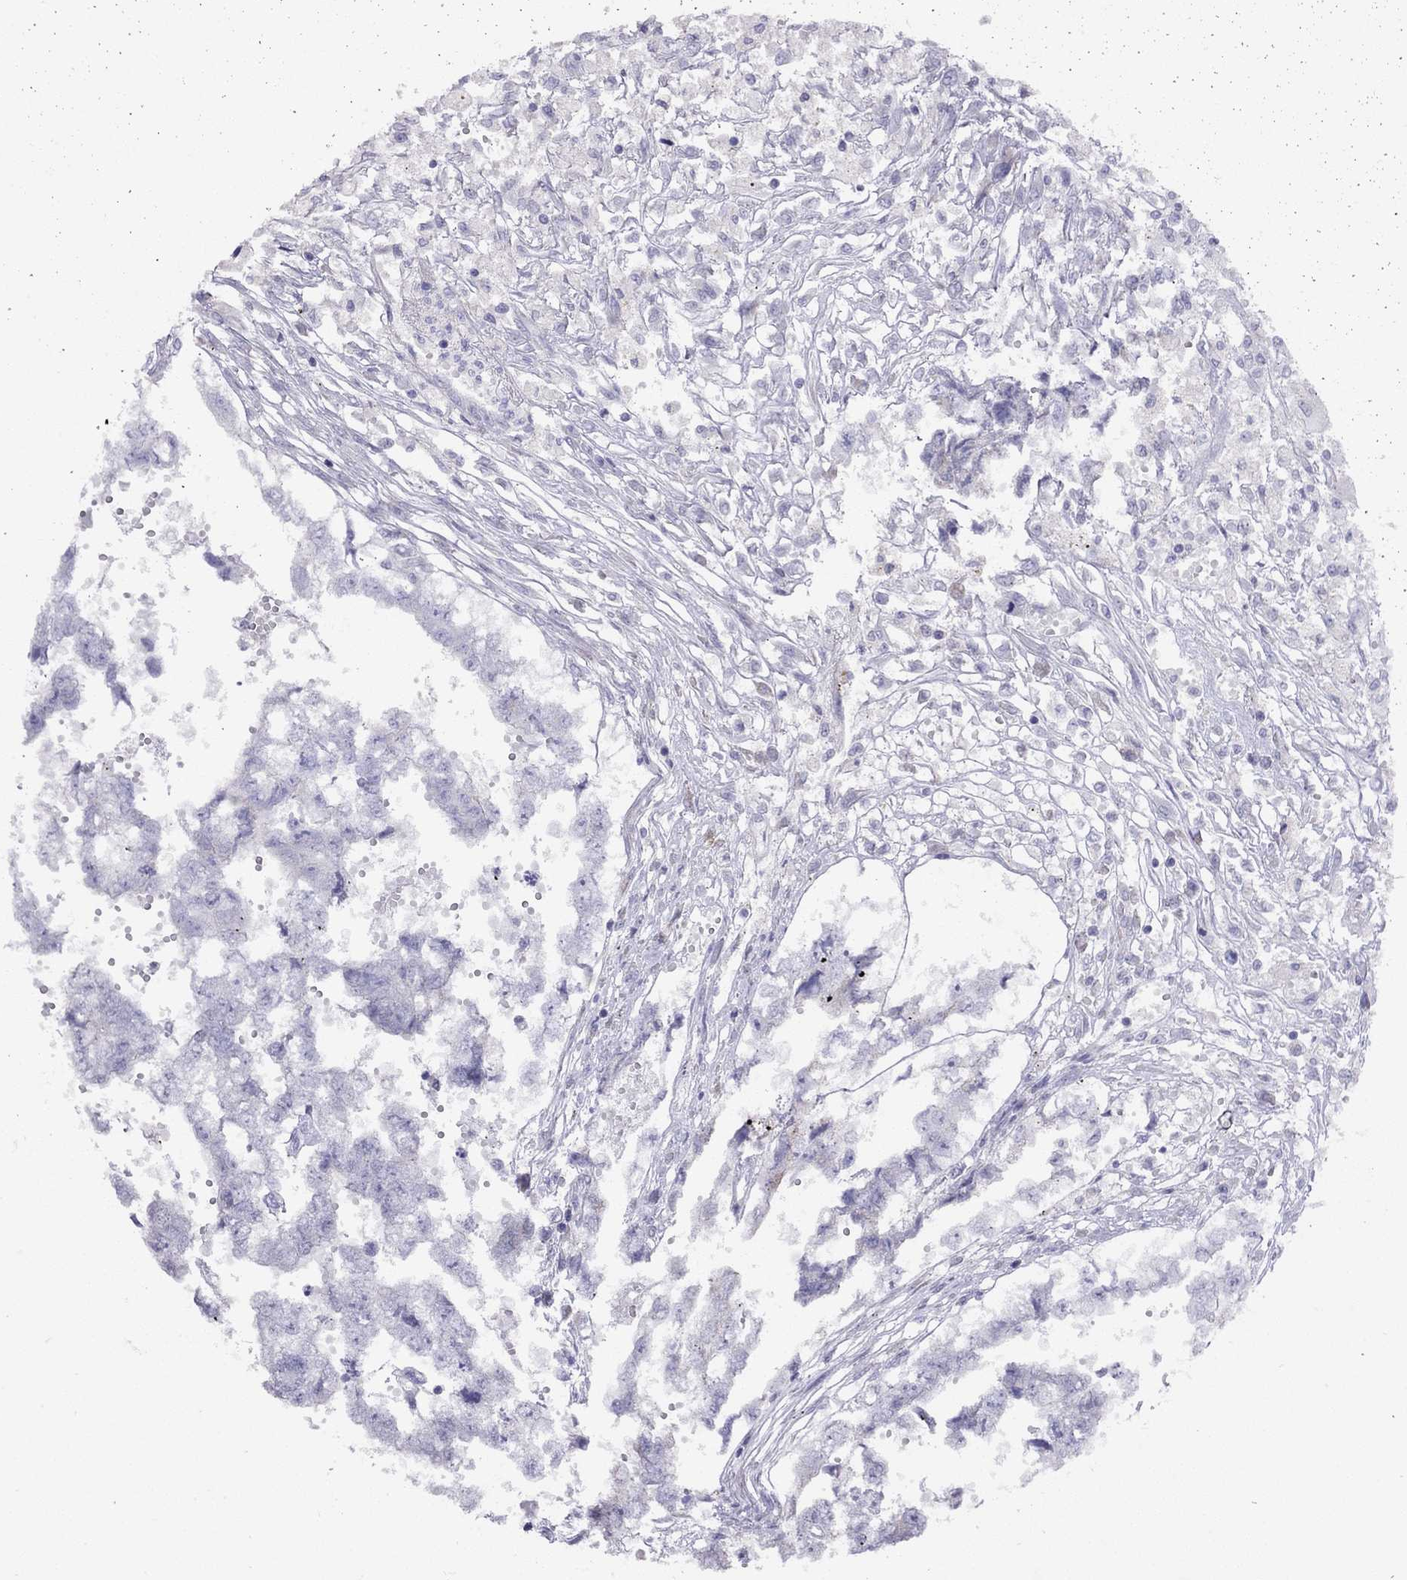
{"staining": {"intensity": "negative", "quantity": "none", "location": "none"}, "tissue": "testis cancer", "cell_type": "Tumor cells", "image_type": "cancer", "snomed": [{"axis": "morphology", "description": "Carcinoma, Embryonal, NOS"}, {"axis": "morphology", "description": "Teratoma, malignant, NOS"}, {"axis": "topography", "description": "Testis"}], "caption": "High power microscopy image of an IHC histopathology image of testis malignant teratoma, revealing no significant expression in tumor cells. The staining was performed using DAB to visualize the protein expression in brown, while the nuclei were stained in blue with hematoxylin (Magnification: 20x).", "gene": "CPNE4", "patient": {"sex": "male", "age": 44}}